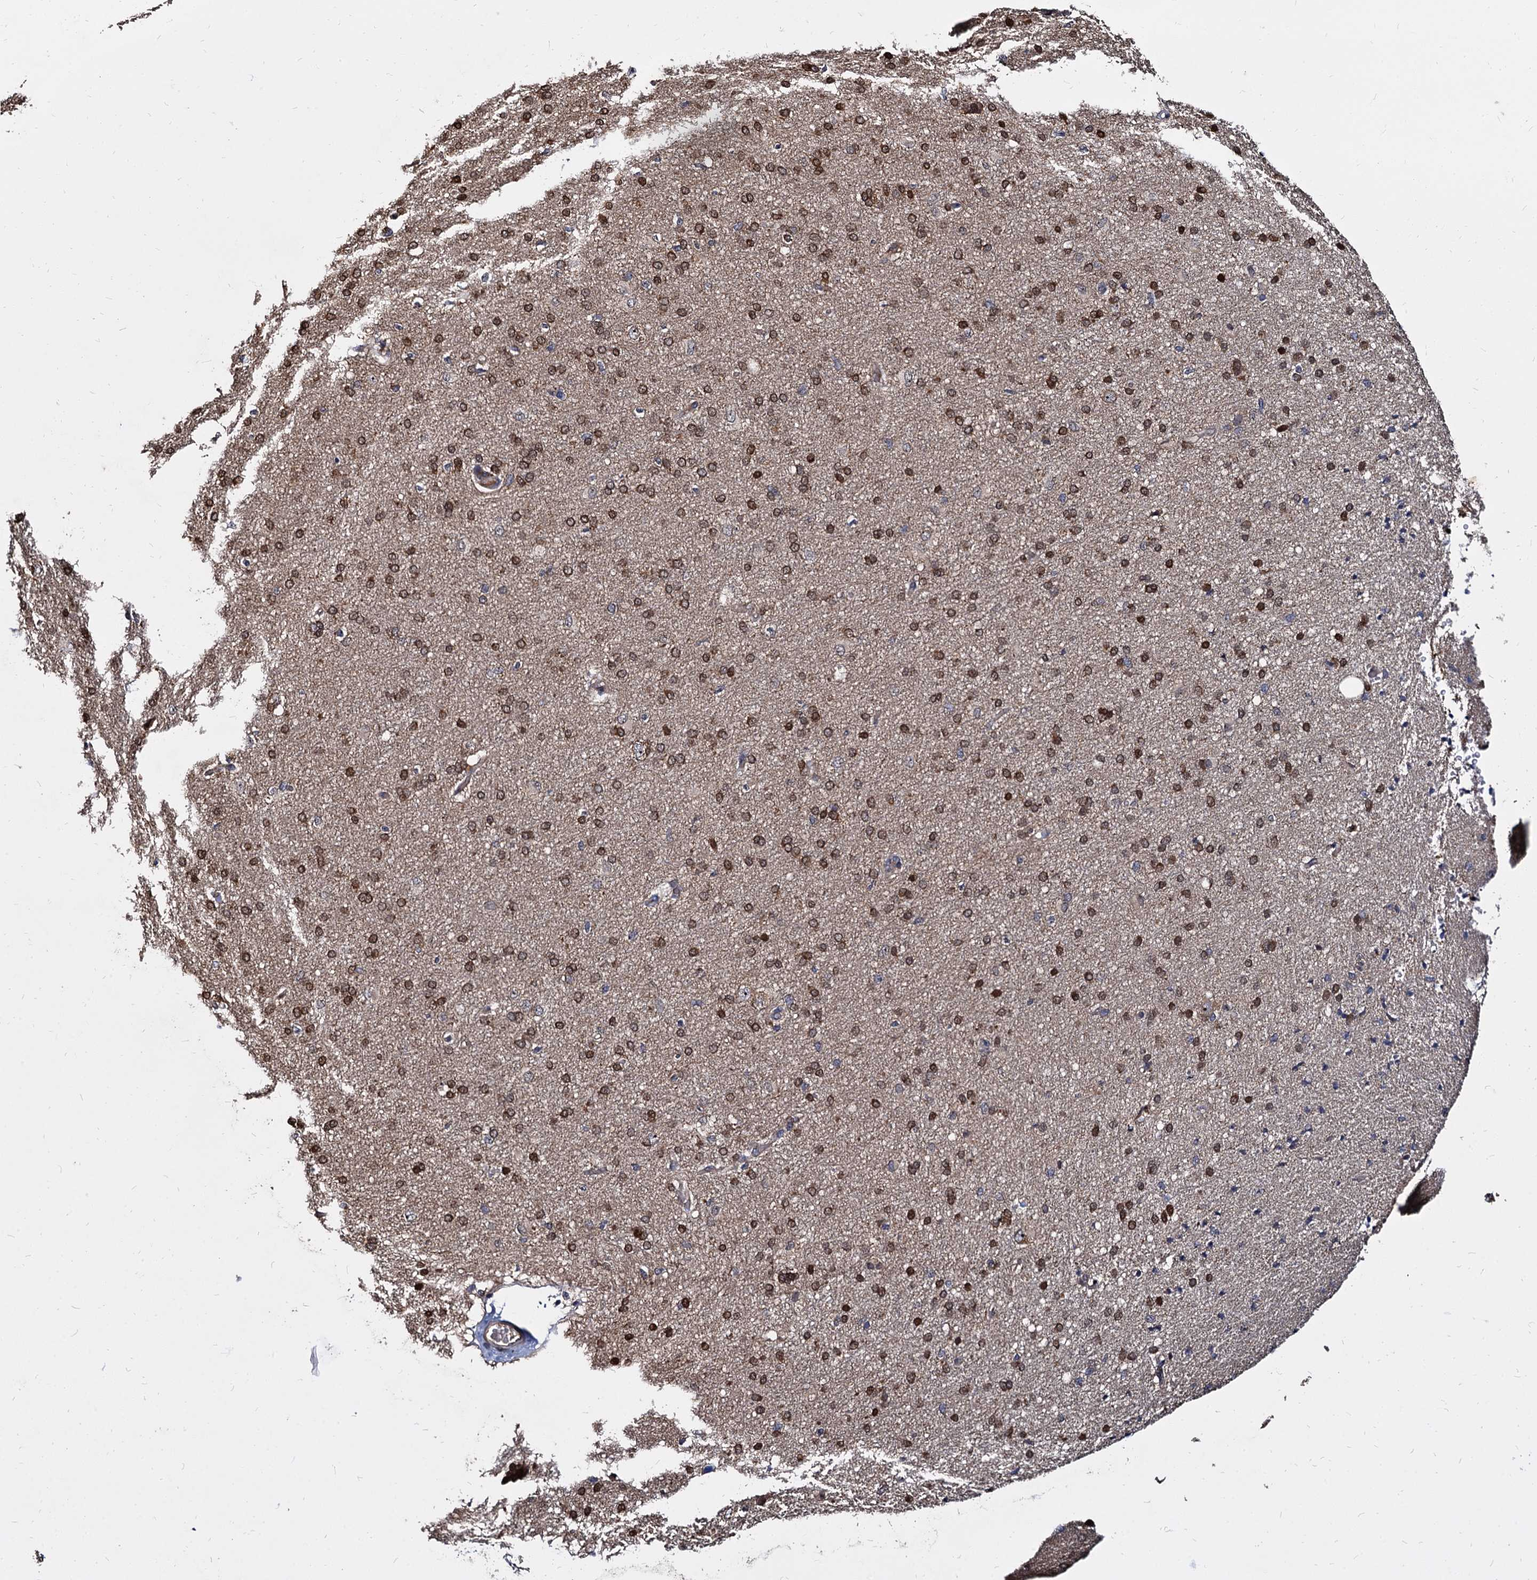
{"staining": {"intensity": "moderate", "quantity": ">75%", "location": "cytoplasmic/membranous"}, "tissue": "cerebral cortex", "cell_type": "Endothelial cells", "image_type": "normal", "snomed": [{"axis": "morphology", "description": "Normal tissue, NOS"}, {"axis": "topography", "description": "Cerebral cortex"}], "caption": "Protein analysis of benign cerebral cortex shows moderate cytoplasmic/membranous expression in approximately >75% of endothelial cells. Ihc stains the protein in brown and the nuclei are stained blue.", "gene": "WWC3", "patient": {"sex": "male", "age": 62}}